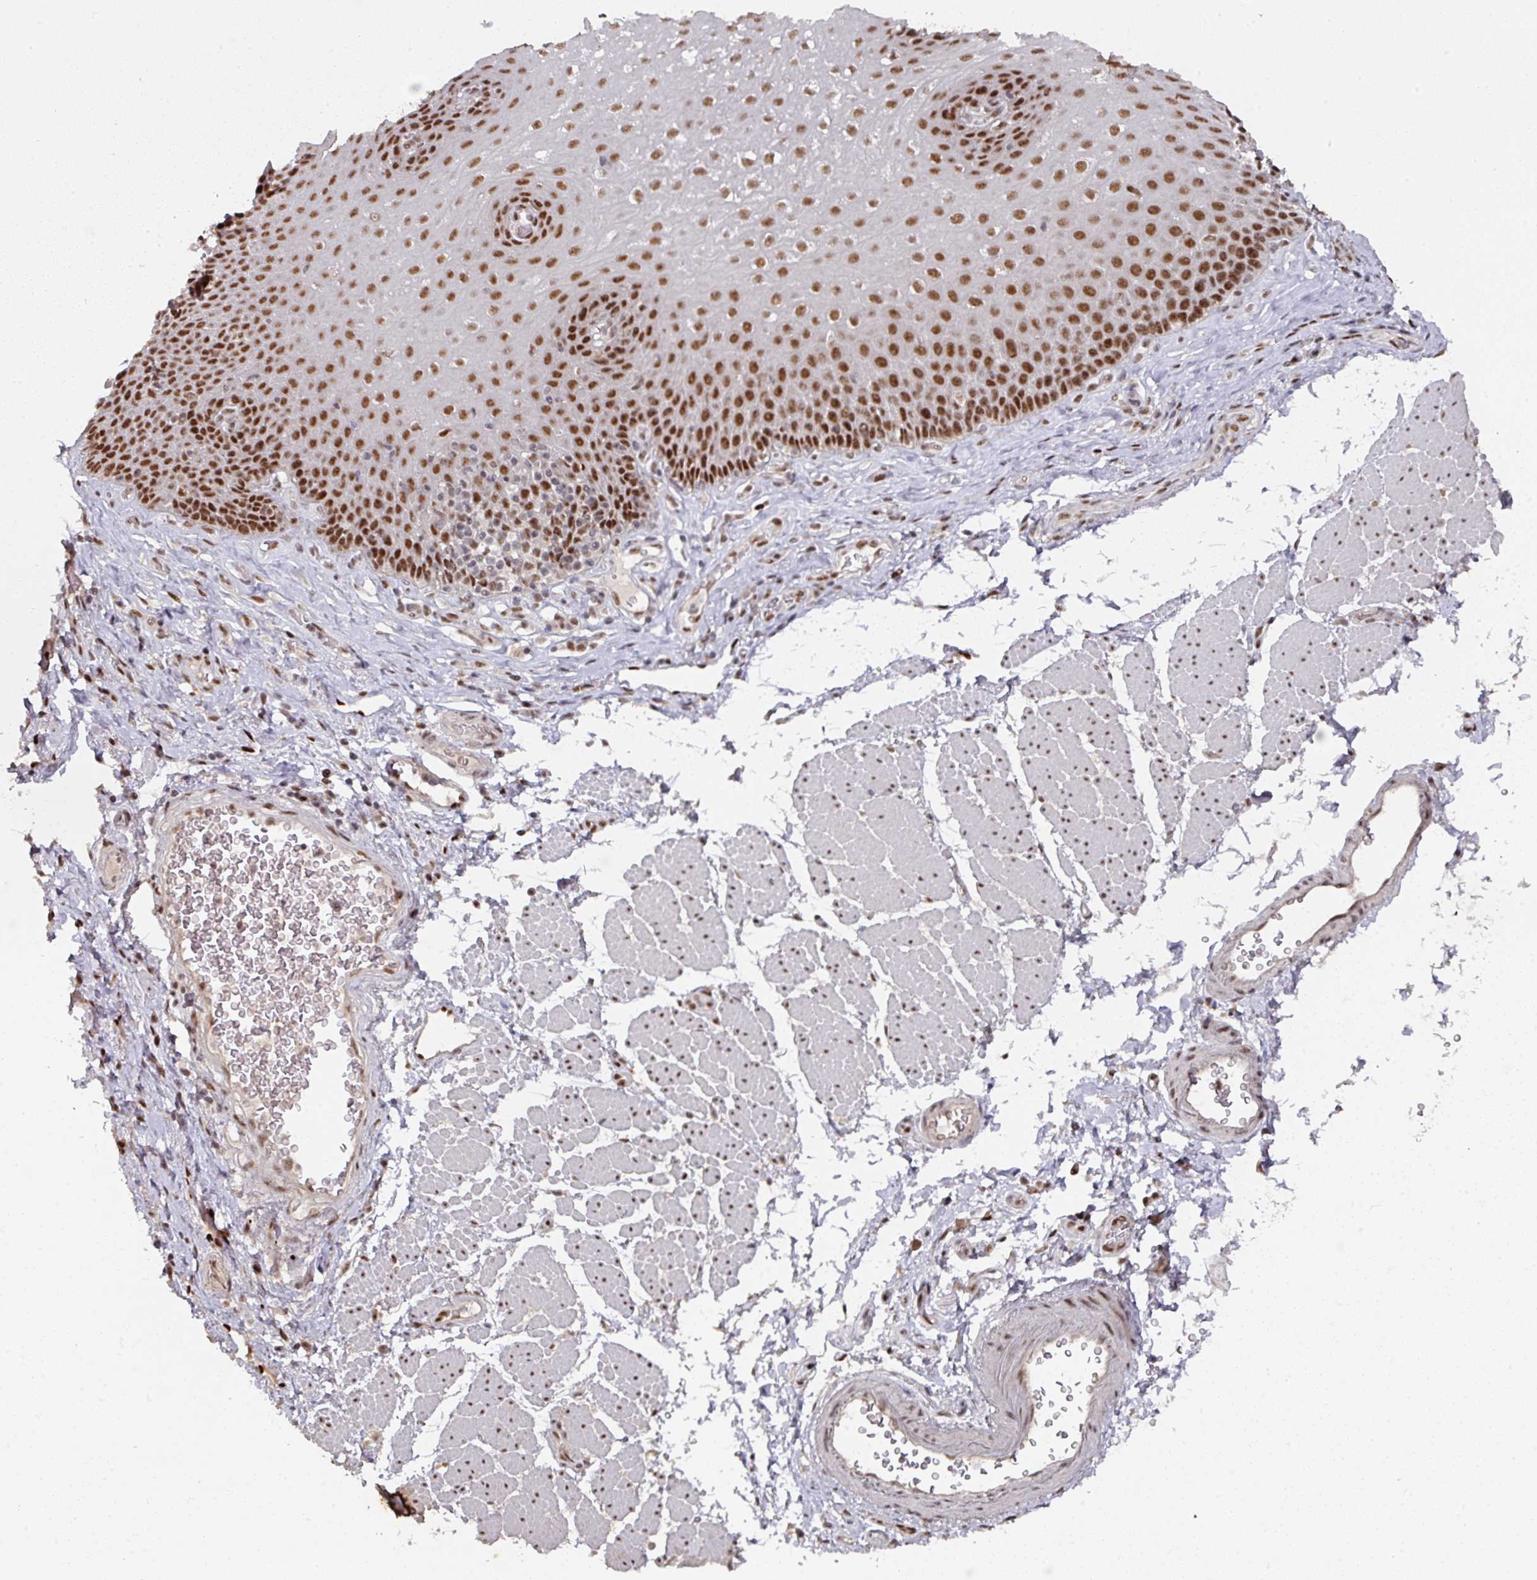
{"staining": {"intensity": "strong", "quantity": ">75%", "location": "nuclear"}, "tissue": "esophagus", "cell_type": "Squamous epithelial cells", "image_type": "normal", "snomed": [{"axis": "morphology", "description": "Normal tissue, NOS"}, {"axis": "topography", "description": "Esophagus"}], "caption": "Benign esophagus demonstrates strong nuclear staining in approximately >75% of squamous epithelial cells, visualized by immunohistochemistry.", "gene": "ENSG00000289690", "patient": {"sex": "female", "age": 66}}